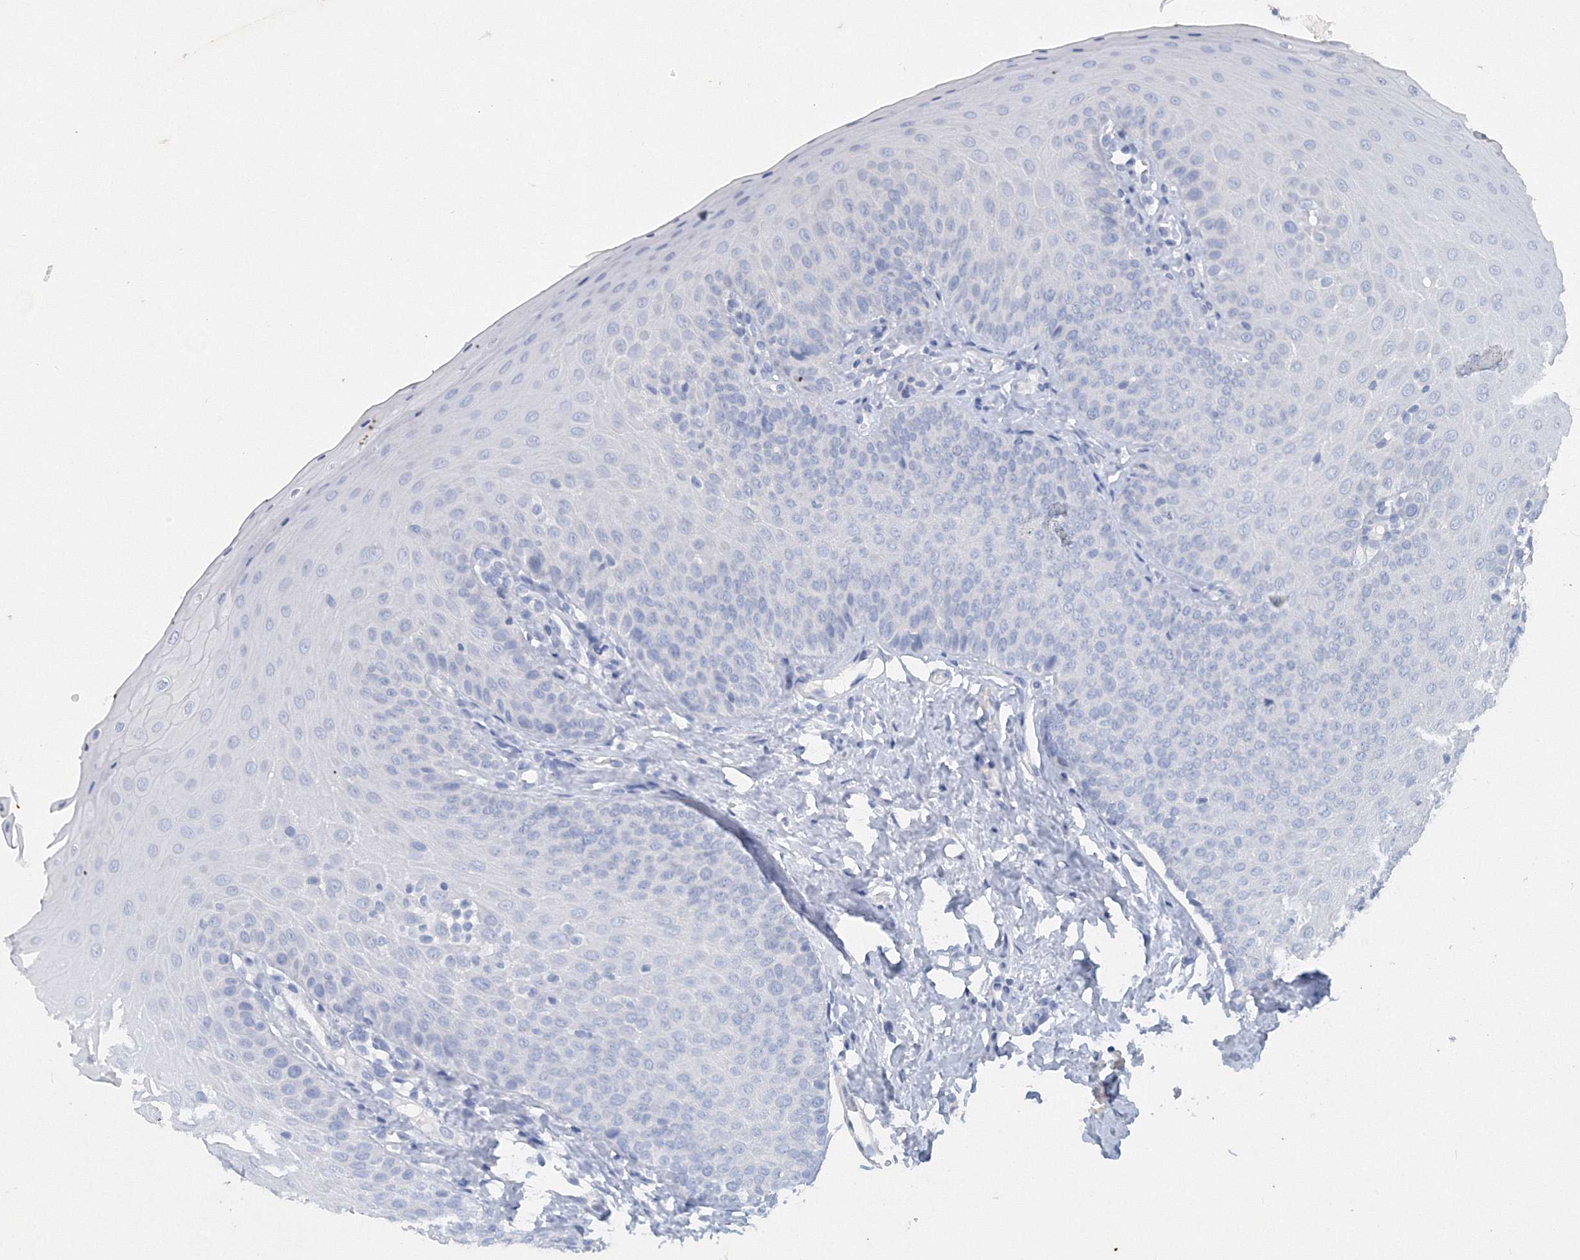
{"staining": {"intensity": "negative", "quantity": "none", "location": "none"}, "tissue": "oral mucosa", "cell_type": "Squamous epithelial cells", "image_type": "normal", "snomed": [{"axis": "morphology", "description": "Normal tissue, NOS"}, {"axis": "topography", "description": "Oral tissue"}], "caption": "High magnification brightfield microscopy of normal oral mucosa stained with DAB (3,3'-diaminobenzidine) (brown) and counterstained with hematoxylin (blue): squamous epithelial cells show no significant staining.", "gene": "OSBPL6", "patient": {"sex": "female", "age": 68}}